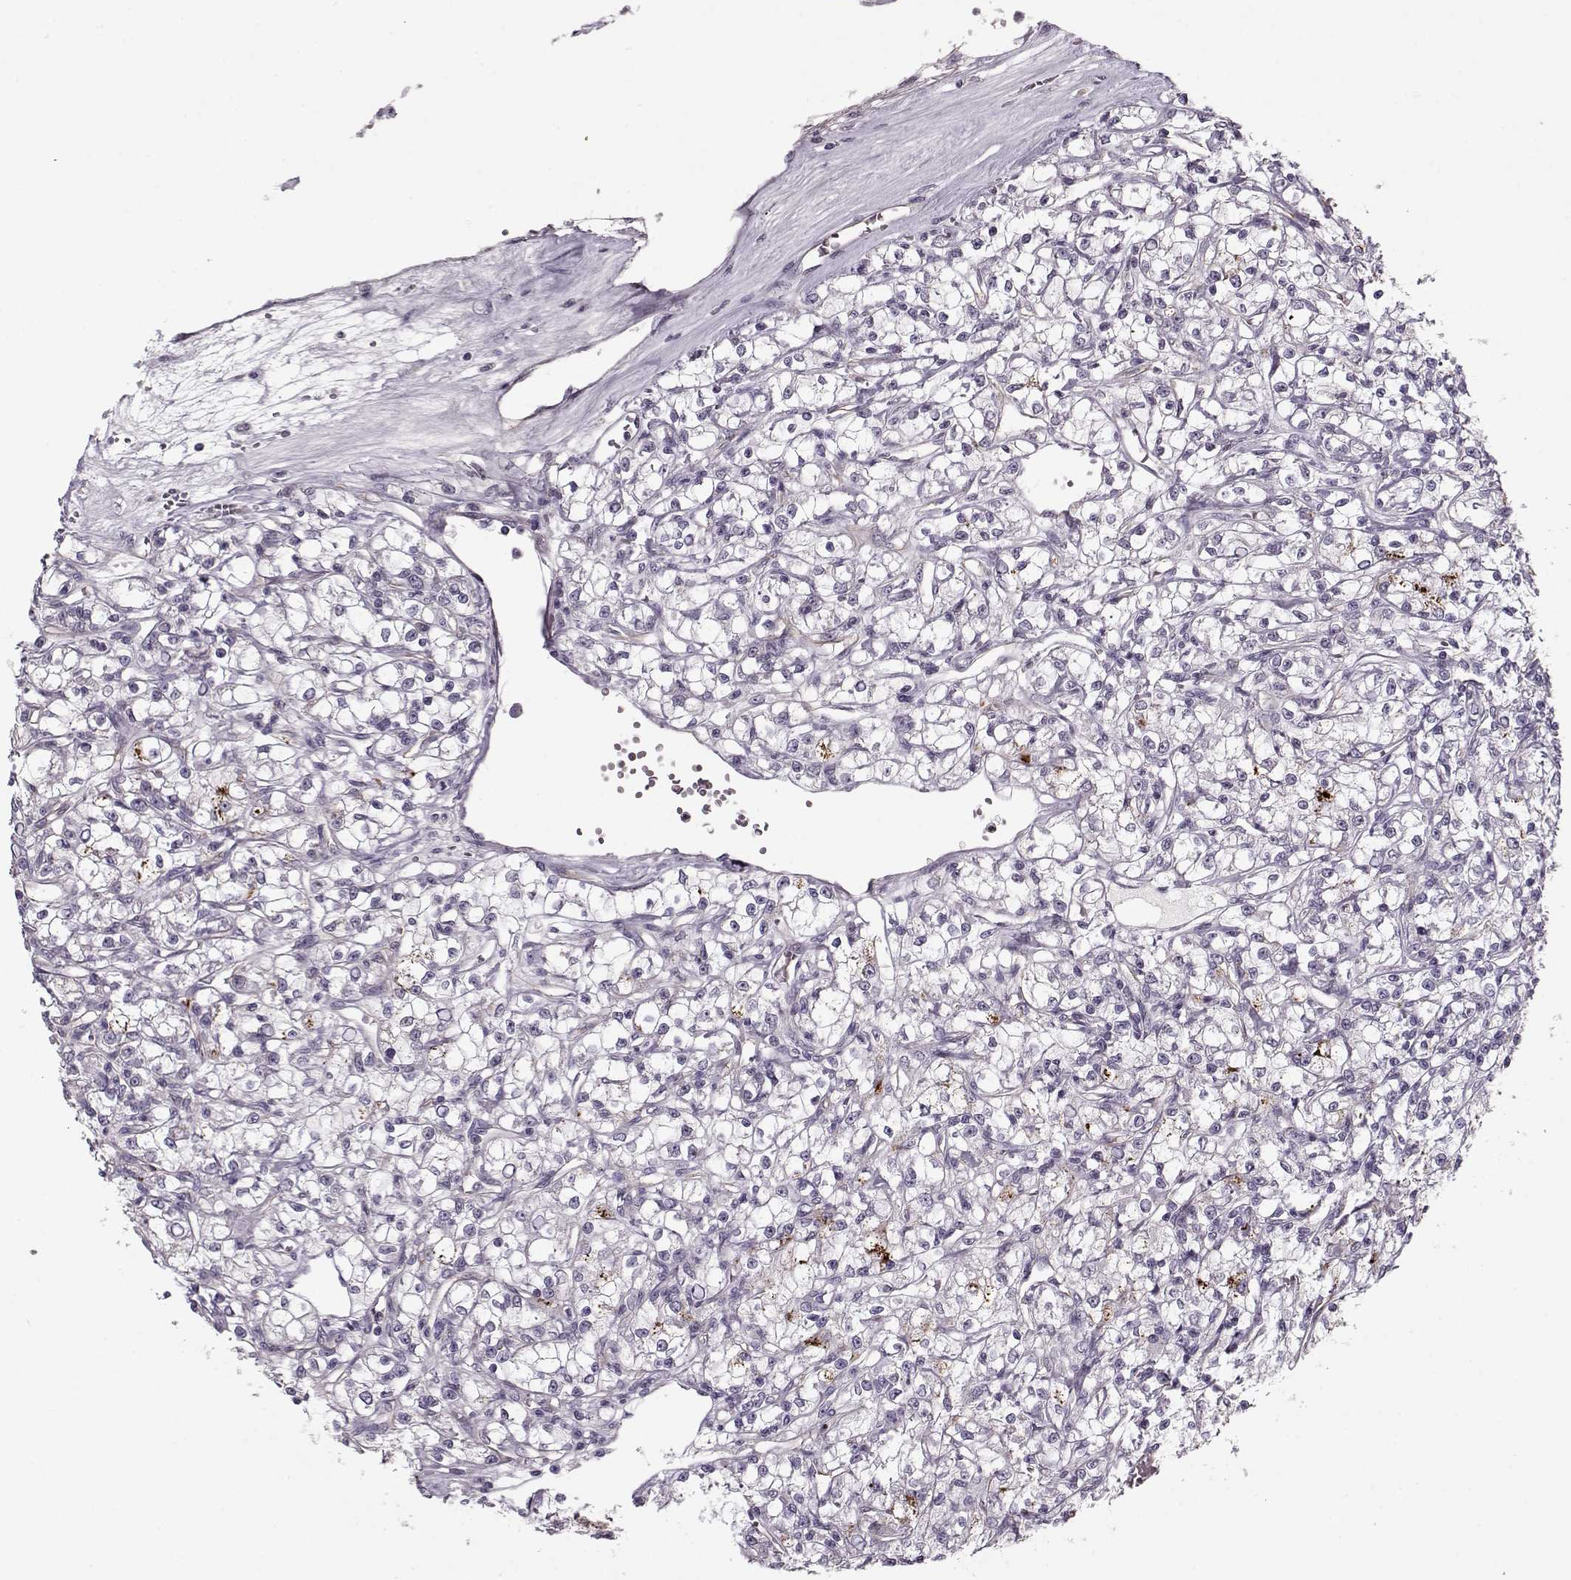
{"staining": {"intensity": "negative", "quantity": "none", "location": "none"}, "tissue": "renal cancer", "cell_type": "Tumor cells", "image_type": "cancer", "snomed": [{"axis": "morphology", "description": "Adenocarcinoma, NOS"}, {"axis": "topography", "description": "Kidney"}], "caption": "Immunohistochemistry image of neoplastic tissue: renal cancer stained with DAB (3,3'-diaminobenzidine) reveals no significant protein expression in tumor cells. Brightfield microscopy of immunohistochemistry stained with DAB (brown) and hematoxylin (blue), captured at high magnification.", "gene": "ACOT11", "patient": {"sex": "female", "age": 59}}